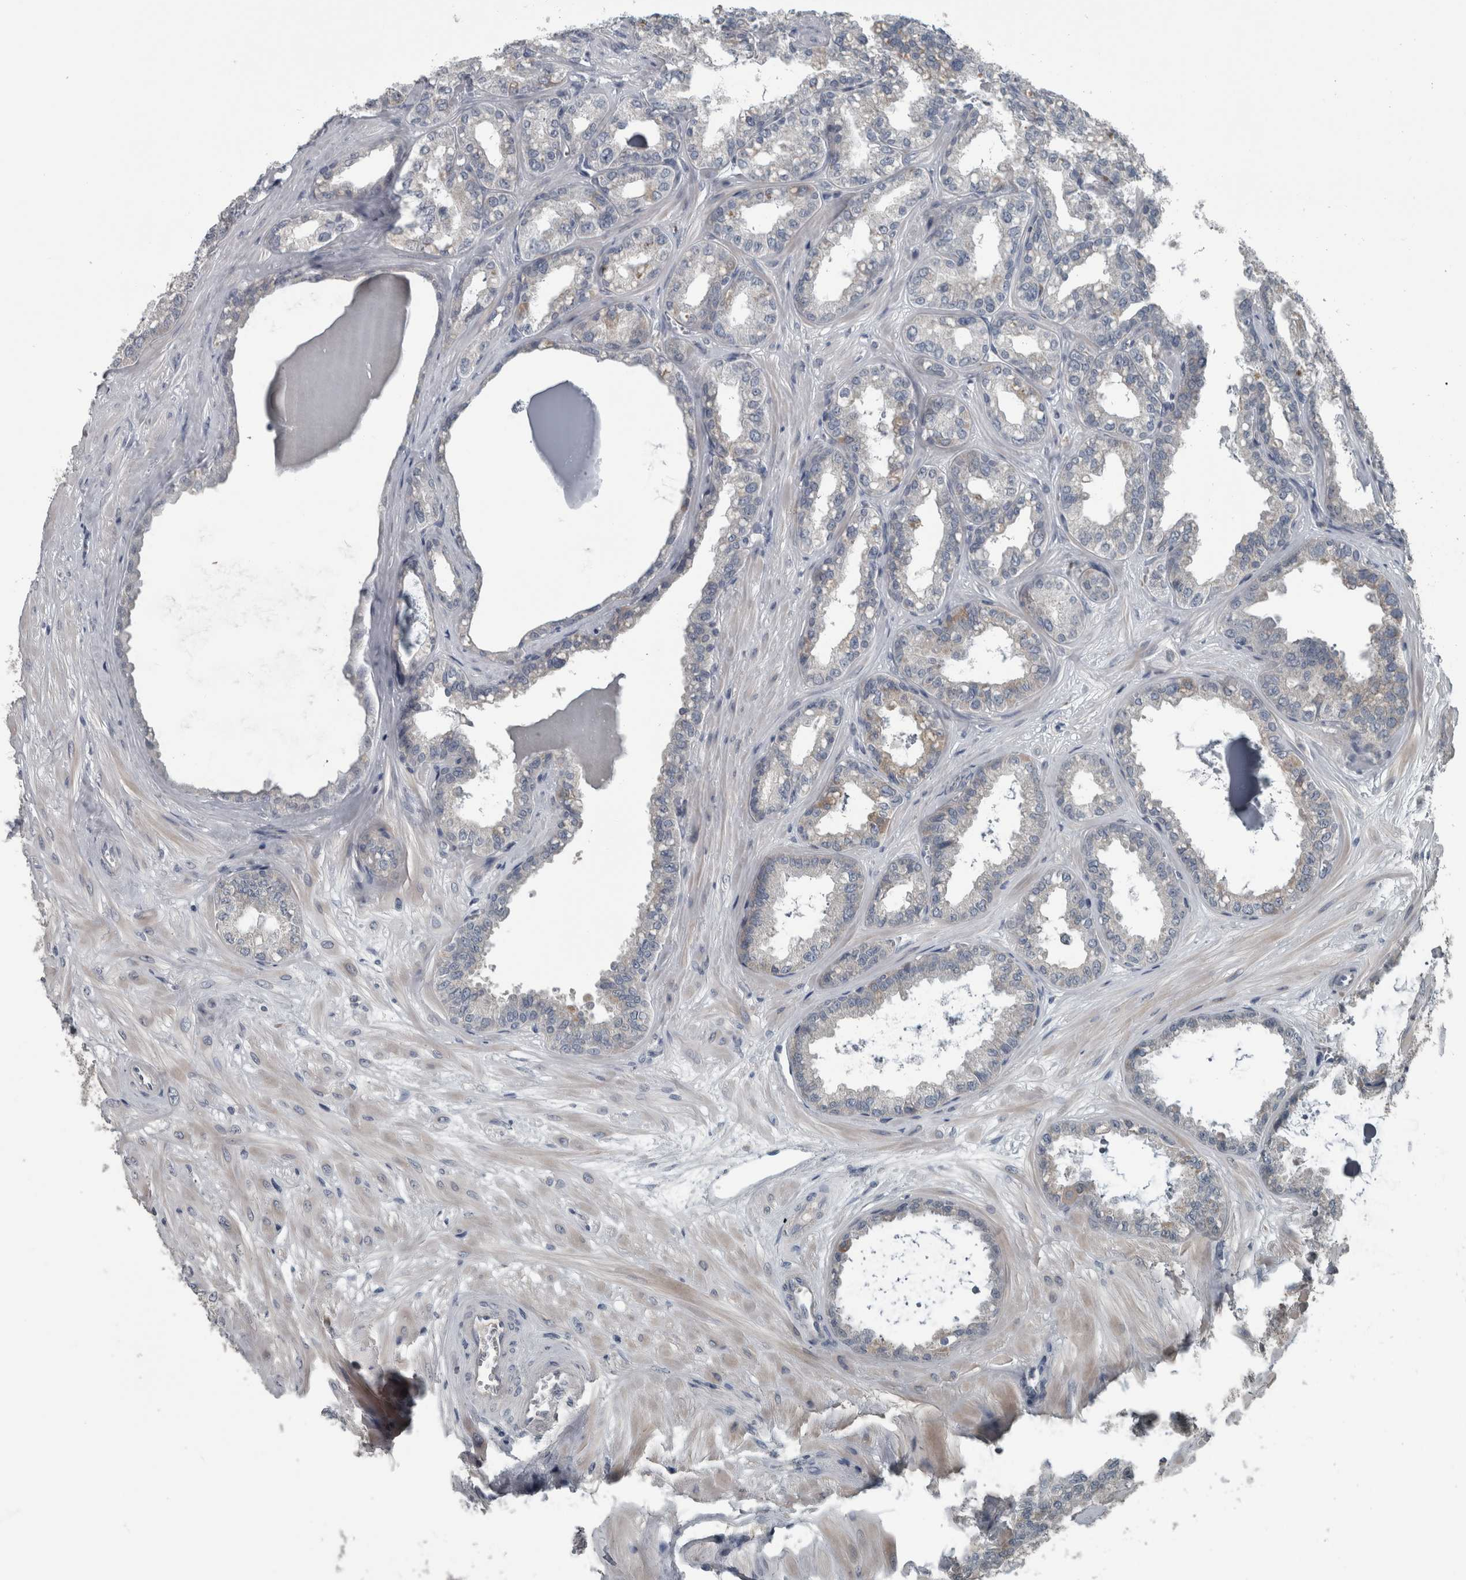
{"staining": {"intensity": "weak", "quantity": "<25%", "location": "cytoplasmic/membranous"}, "tissue": "seminal vesicle", "cell_type": "Glandular cells", "image_type": "normal", "snomed": [{"axis": "morphology", "description": "Normal tissue, NOS"}, {"axis": "topography", "description": "Prostate"}, {"axis": "topography", "description": "Seminal veicle"}], "caption": "Immunohistochemistry (IHC) of benign seminal vesicle displays no staining in glandular cells.", "gene": "KRT20", "patient": {"sex": "male", "age": 51}}